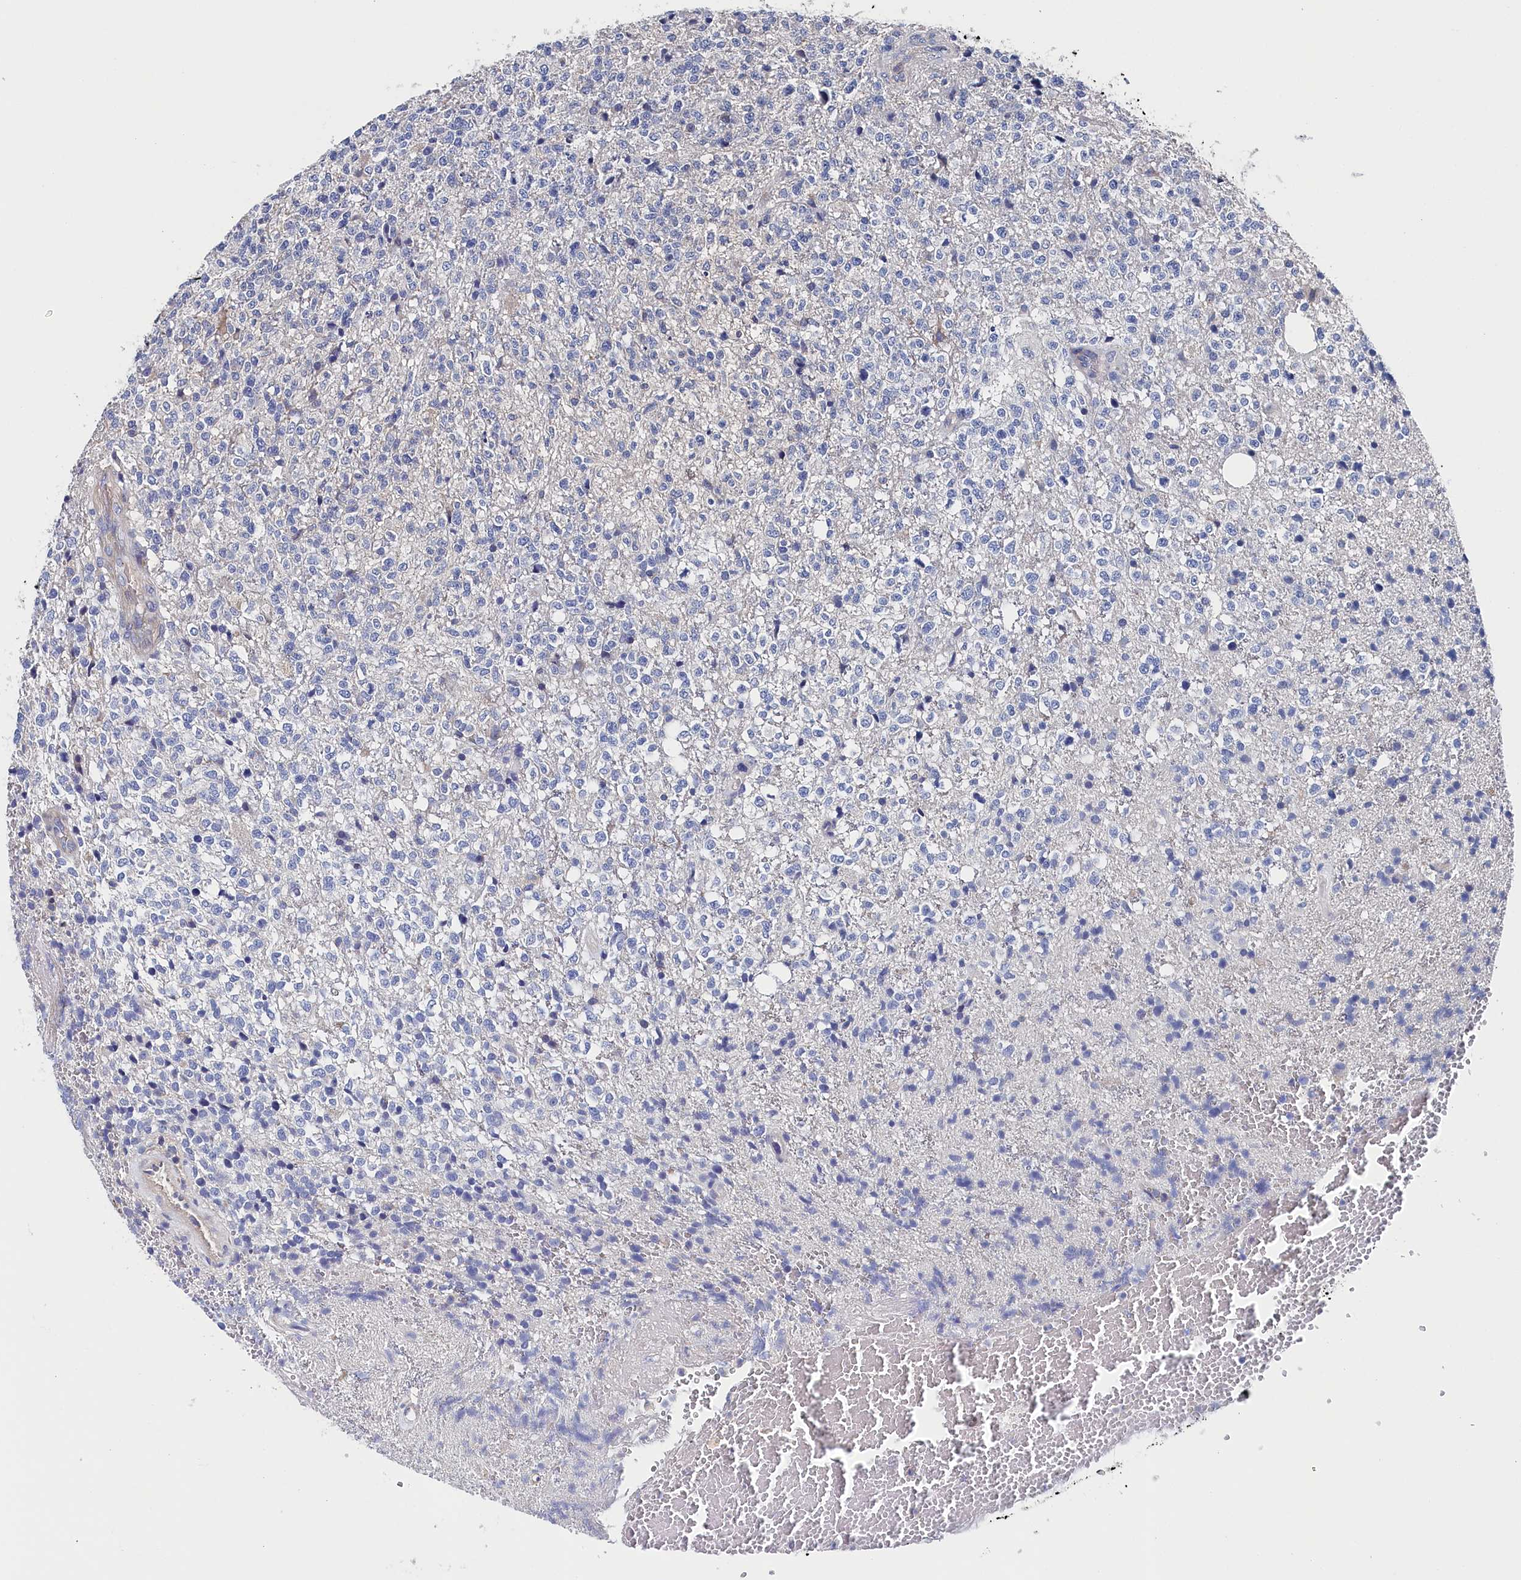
{"staining": {"intensity": "negative", "quantity": "none", "location": "none"}, "tissue": "glioma", "cell_type": "Tumor cells", "image_type": "cancer", "snomed": [{"axis": "morphology", "description": "Glioma, malignant, High grade"}, {"axis": "topography", "description": "Brain"}], "caption": "This photomicrograph is of malignant high-grade glioma stained with immunohistochemistry (IHC) to label a protein in brown with the nuclei are counter-stained blue. There is no expression in tumor cells.", "gene": "BHMT", "patient": {"sex": "male", "age": 56}}